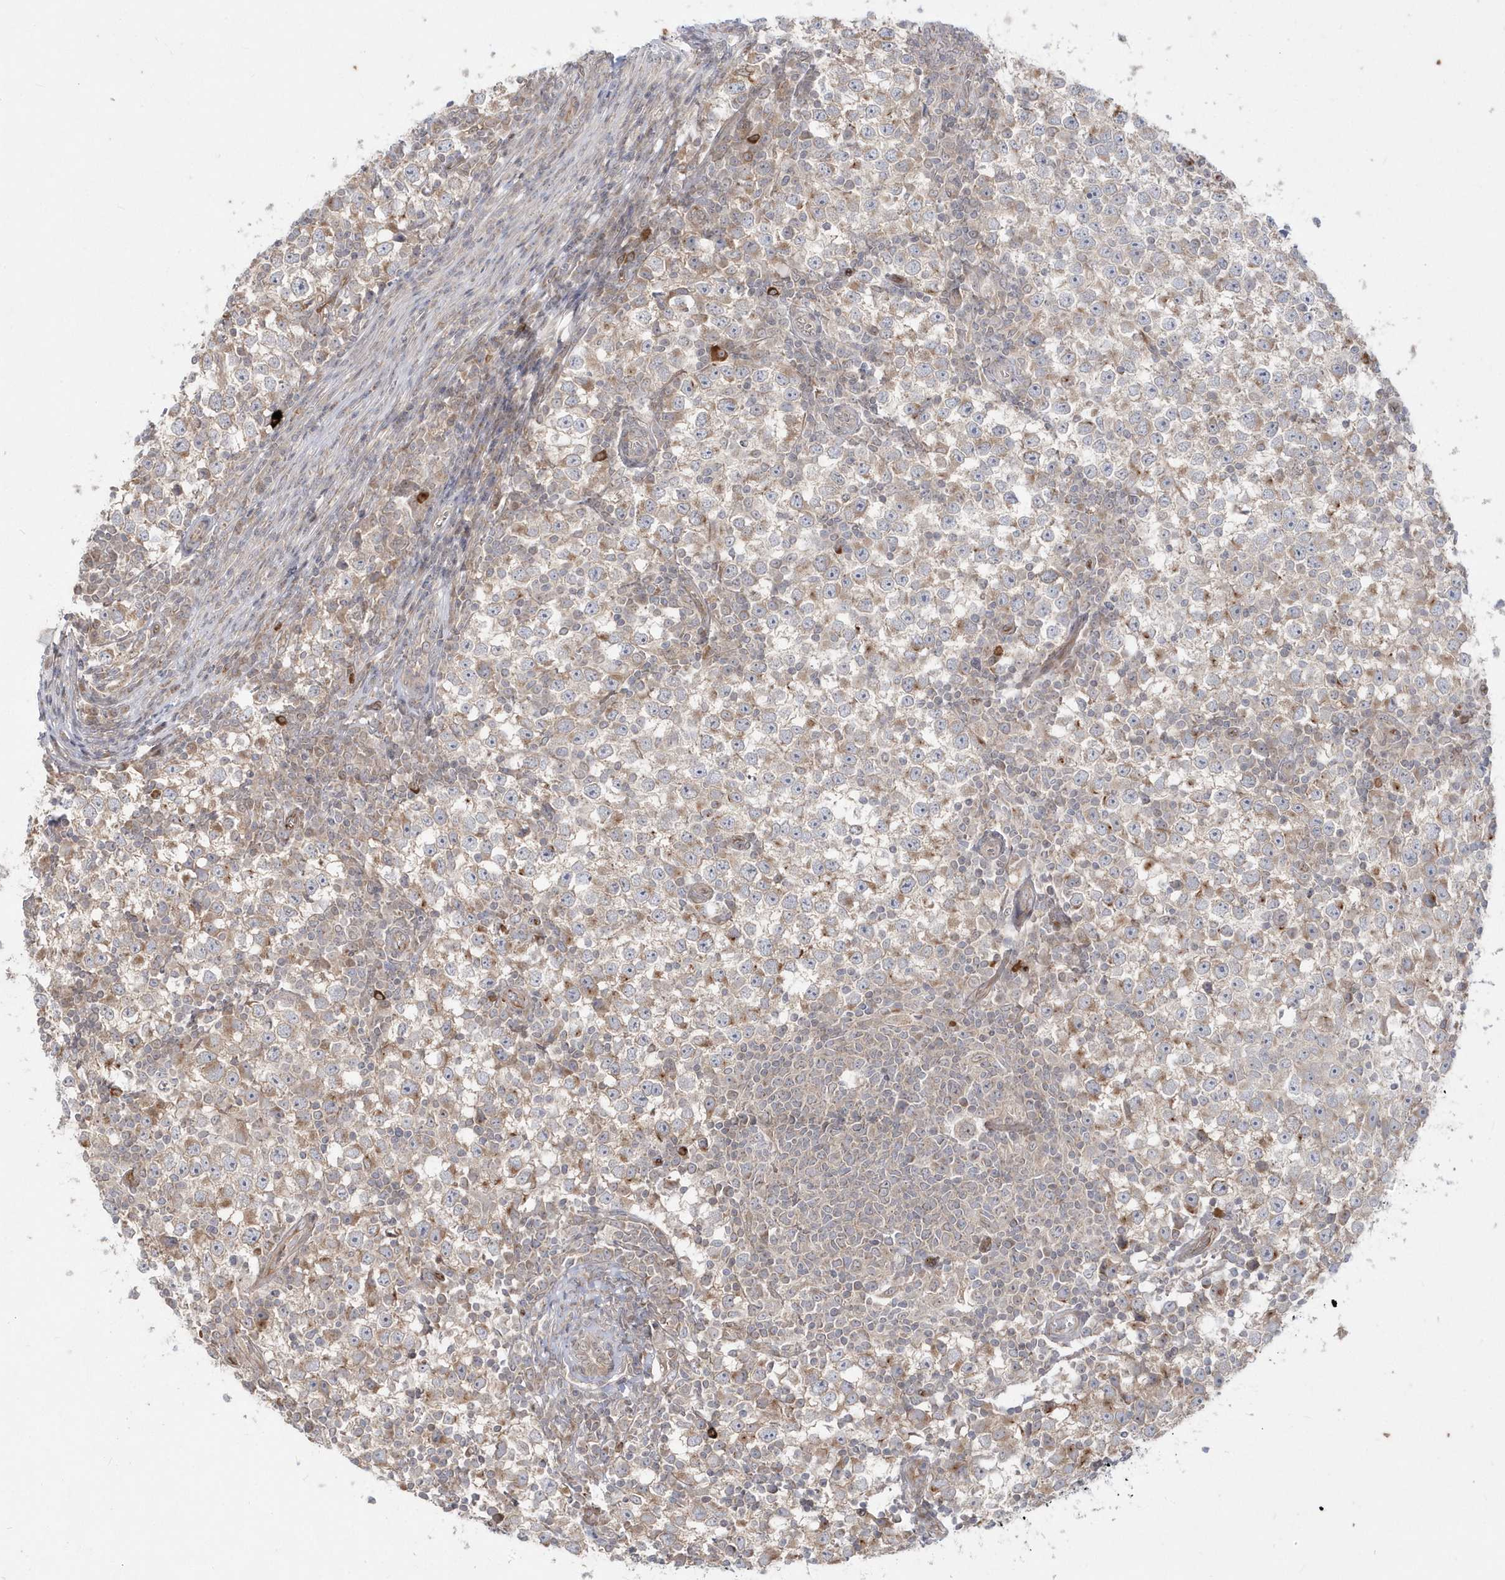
{"staining": {"intensity": "moderate", "quantity": "25%-75%", "location": "cytoplasmic/membranous"}, "tissue": "testis cancer", "cell_type": "Tumor cells", "image_type": "cancer", "snomed": [{"axis": "morphology", "description": "Seminoma, NOS"}, {"axis": "topography", "description": "Testis"}], "caption": "Immunohistochemistry (IHC) (DAB (3,3'-diaminobenzidine)) staining of testis seminoma exhibits moderate cytoplasmic/membranous protein positivity in approximately 25%-75% of tumor cells.", "gene": "DHX57", "patient": {"sex": "male", "age": 65}}